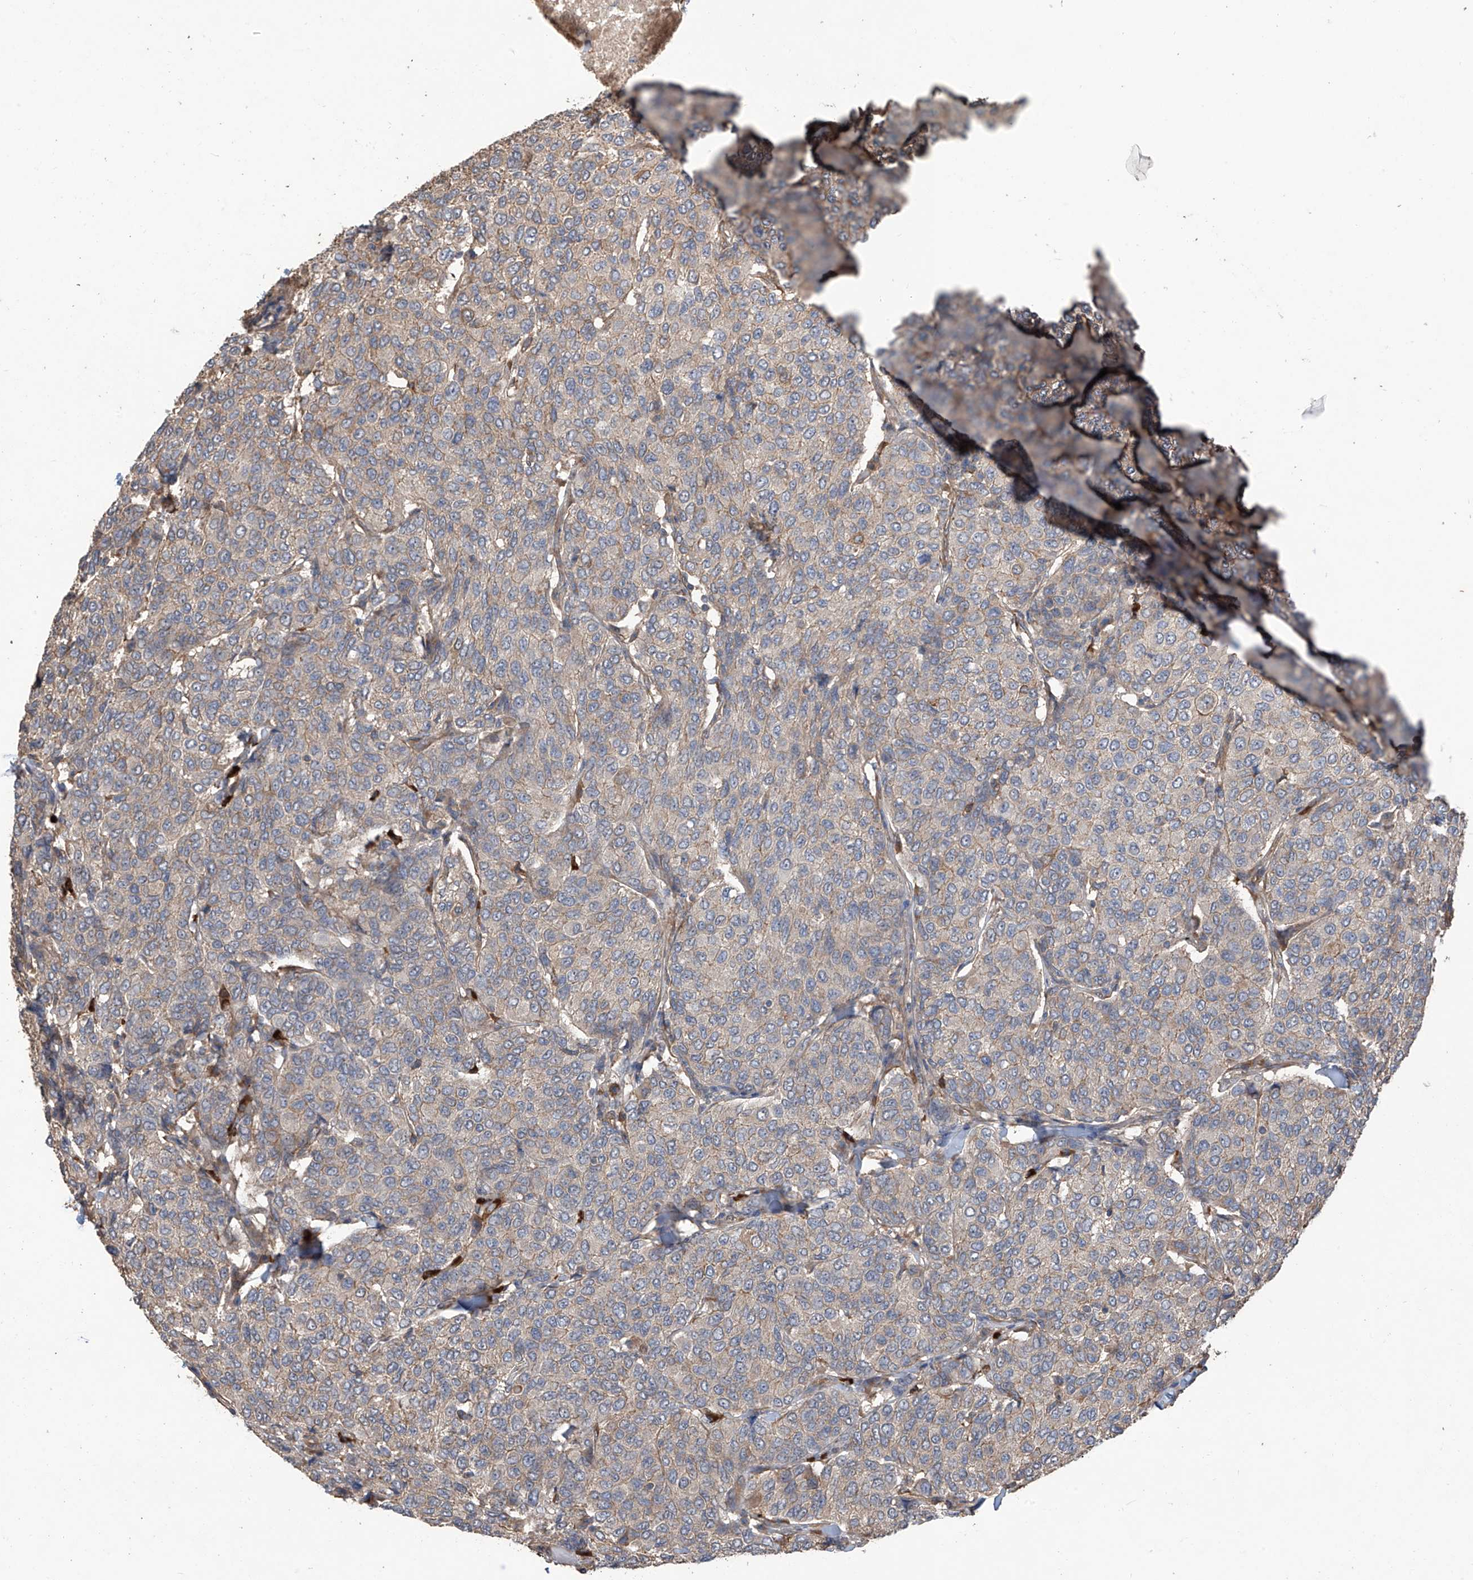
{"staining": {"intensity": "weak", "quantity": "25%-75%", "location": "cytoplasmic/membranous"}, "tissue": "breast cancer", "cell_type": "Tumor cells", "image_type": "cancer", "snomed": [{"axis": "morphology", "description": "Duct carcinoma"}, {"axis": "topography", "description": "Breast"}], "caption": "An image of human breast cancer stained for a protein displays weak cytoplasmic/membranous brown staining in tumor cells.", "gene": "AGBL5", "patient": {"sex": "female", "age": 55}}